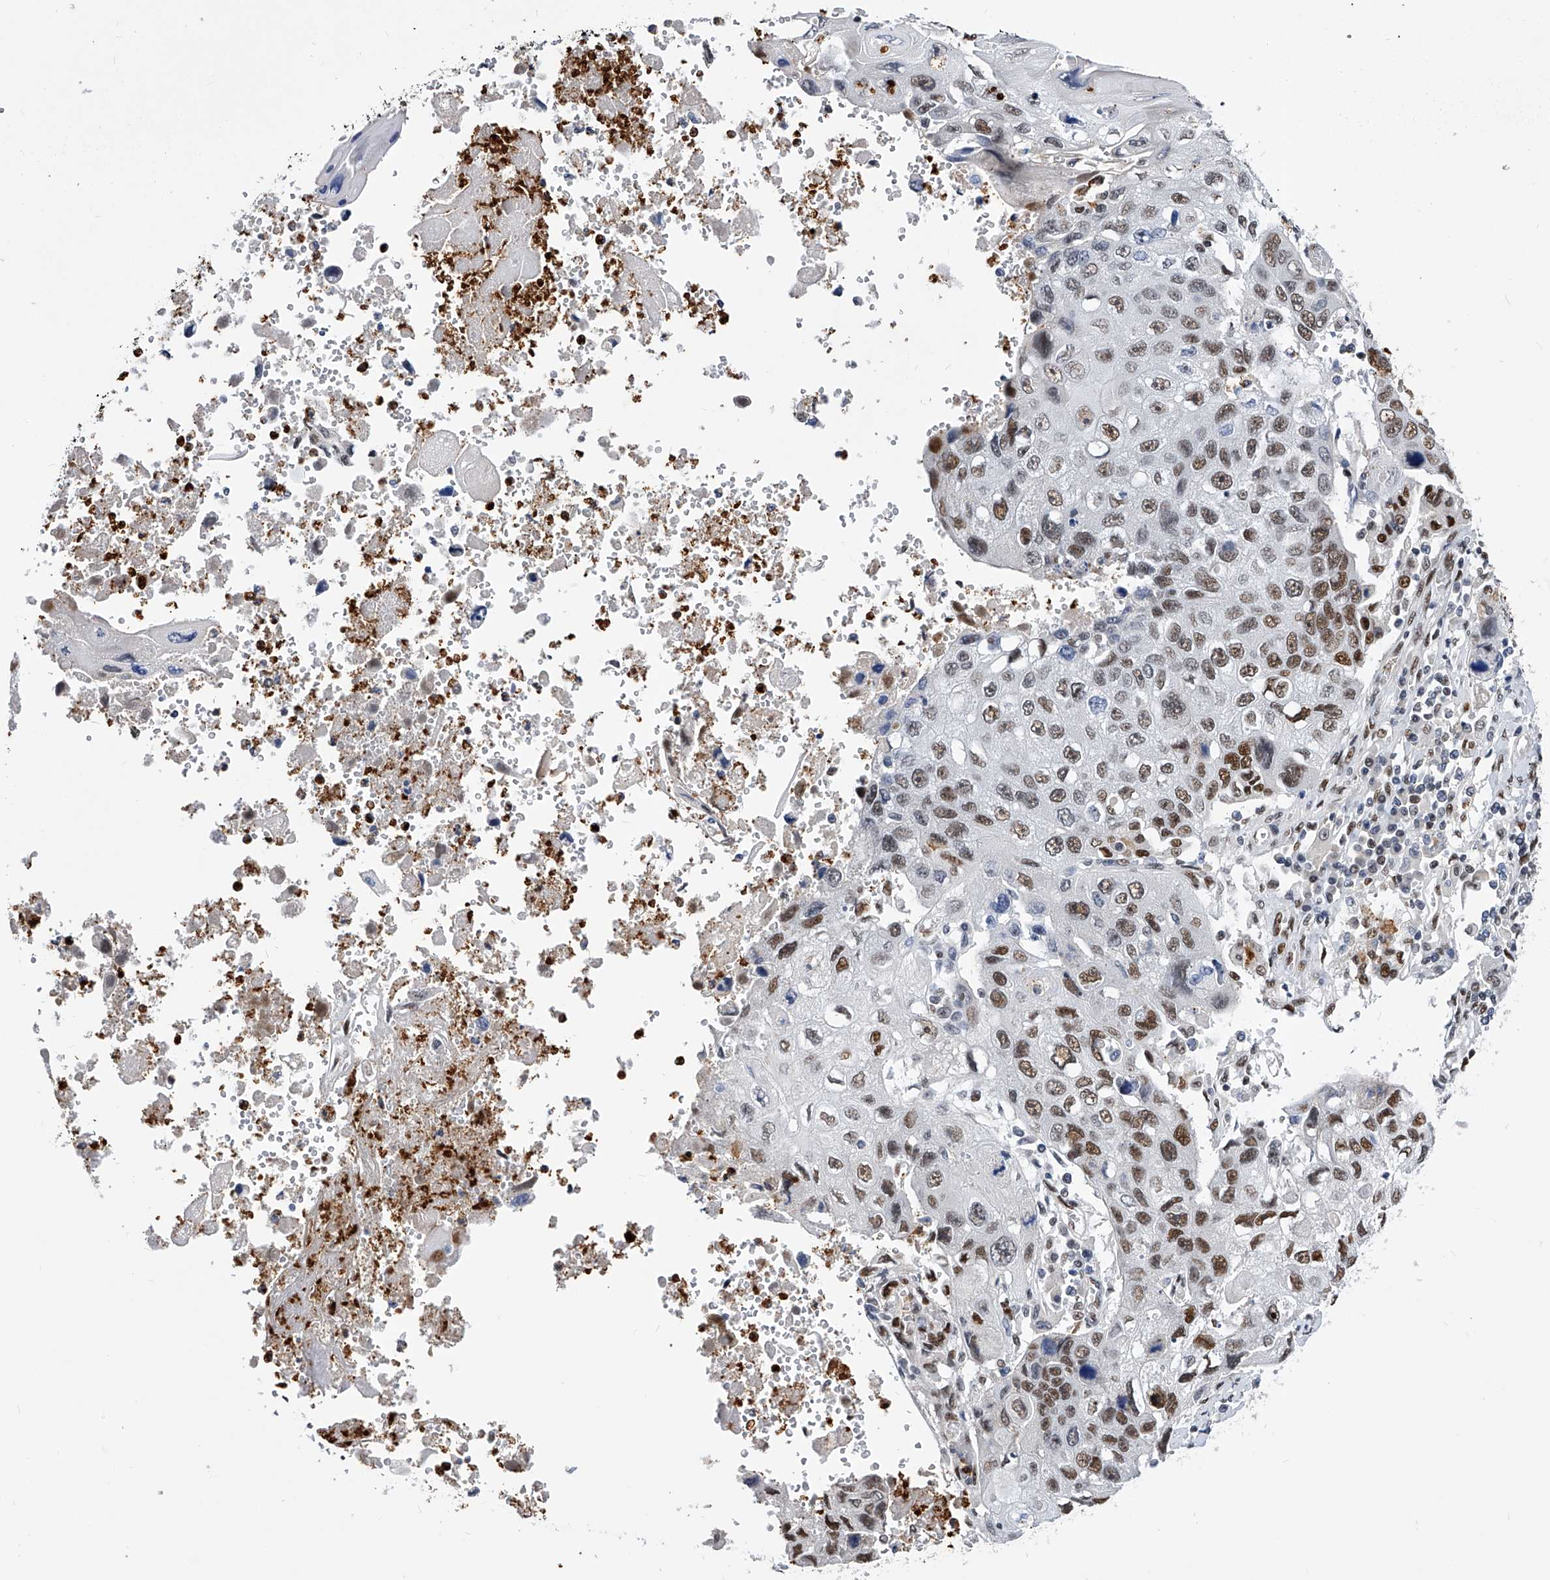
{"staining": {"intensity": "moderate", "quantity": ">75%", "location": "nuclear"}, "tissue": "lung cancer", "cell_type": "Tumor cells", "image_type": "cancer", "snomed": [{"axis": "morphology", "description": "Squamous cell carcinoma, NOS"}, {"axis": "topography", "description": "Lung"}], "caption": "Tumor cells exhibit medium levels of moderate nuclear staining in approximately >75% of cells in lung cancer. (DAB = brown stain, brightfield microscopy at high magnification).", "gene": "TESK2", "patient": {"sex": "male", "age": 61}}